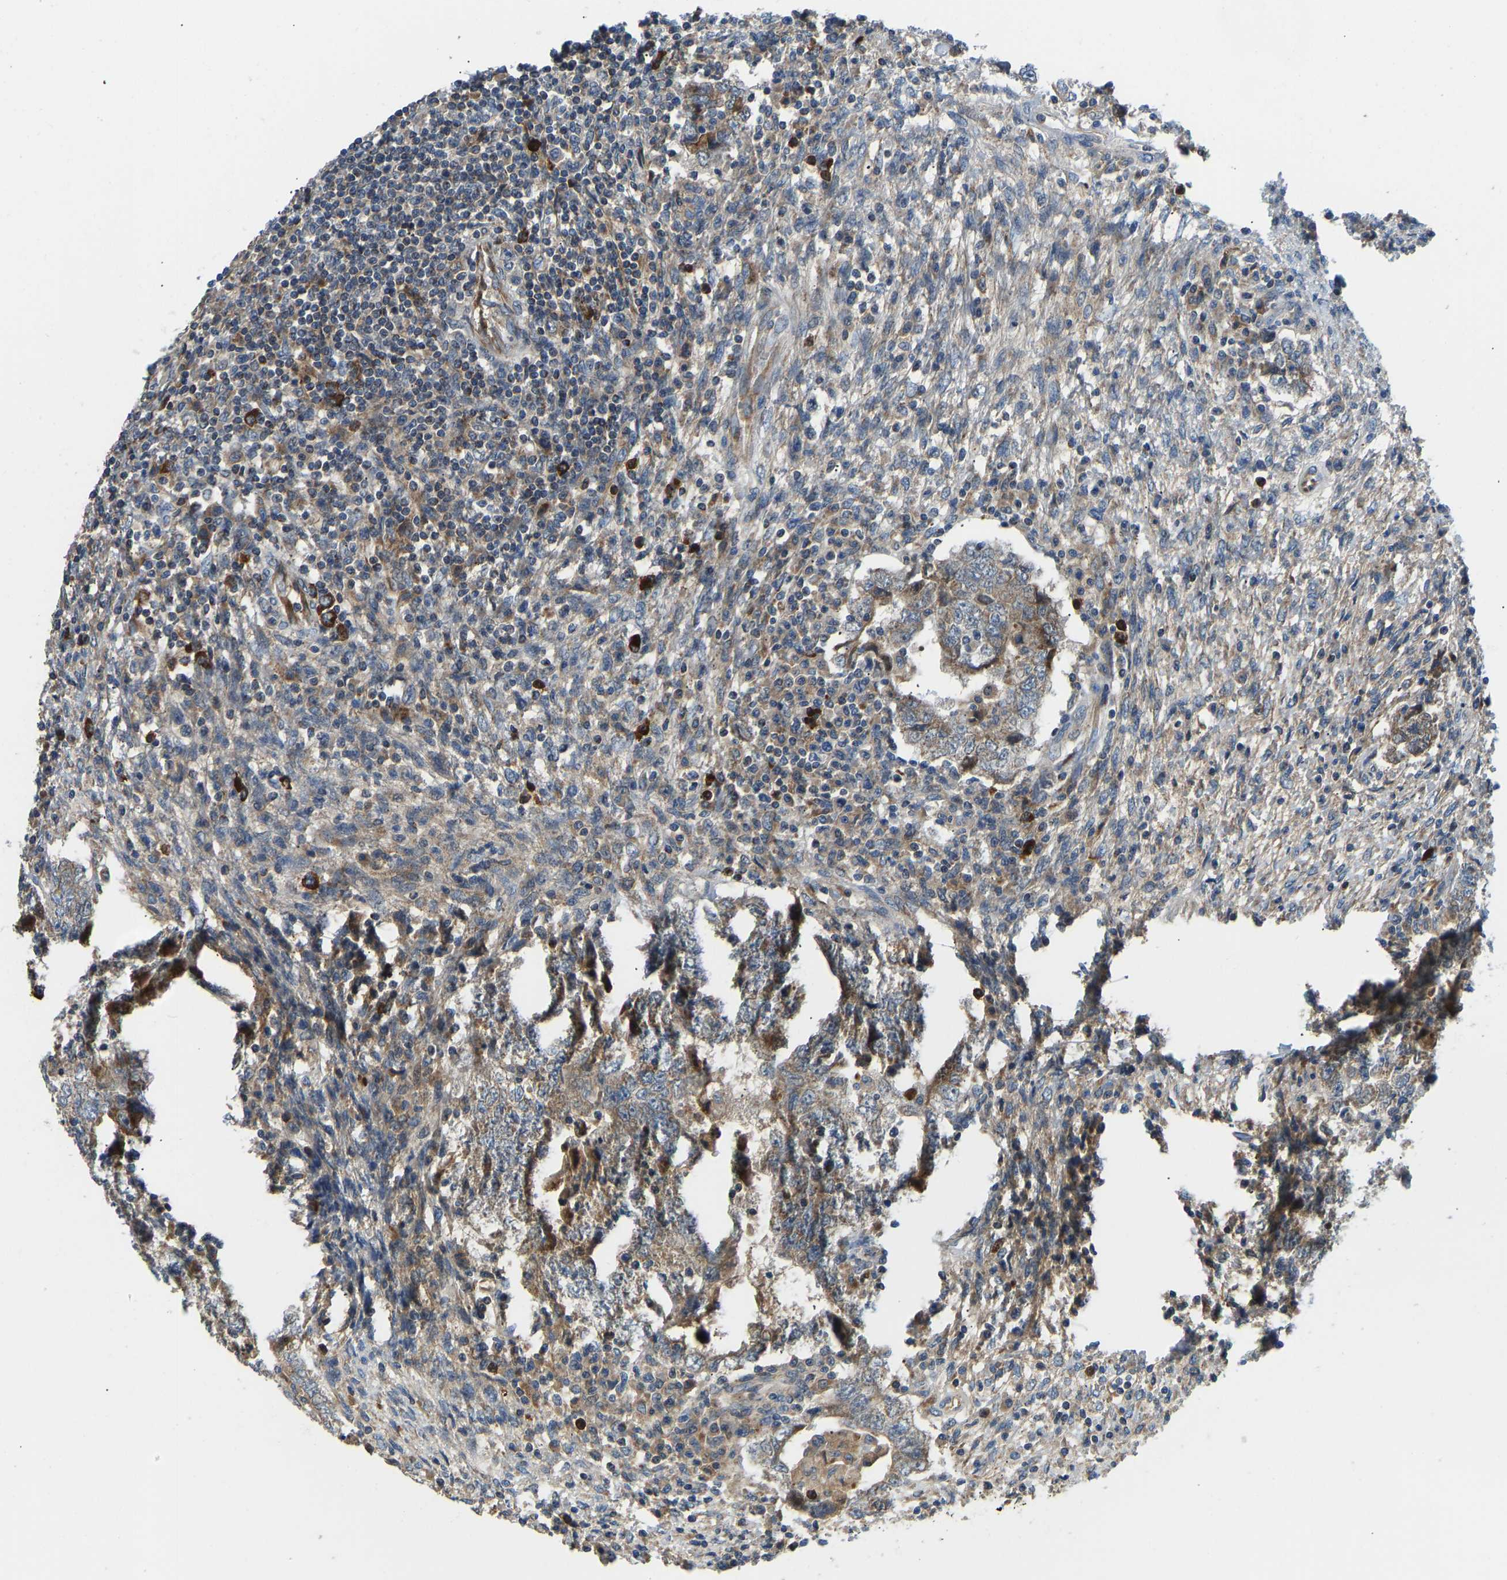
{"staining": {"intensity": "moderate", "quantity": ">75%", "location": "cytoplasmic/membranous"}, "tissue": "testis cancer", "cell_type": "Tumor cells", "image_type": "cancer", "snomed": [{"axis": "morphology", "description": "Carcinoma, Embryonal, NOS"}, {"axis": "topography", "description": "Testis"}], "caption": "High-magnification brightfield microscopy of testis cancer (embryonal carcinoma) stained with DAB (brown) and counterstained with hematoxylin (blue). tumor cells exhibit moderate cytoplasmic/membranous expression is appreciated in about>75% of cells. Using DAB (3,3'-diaminobenzidine) (brown) and hematoxylin (blue) stains, captured at high magnification using brightfield microscopy.", "gene": "RBP1", "patient": {"sex": "male", "age": 26}}